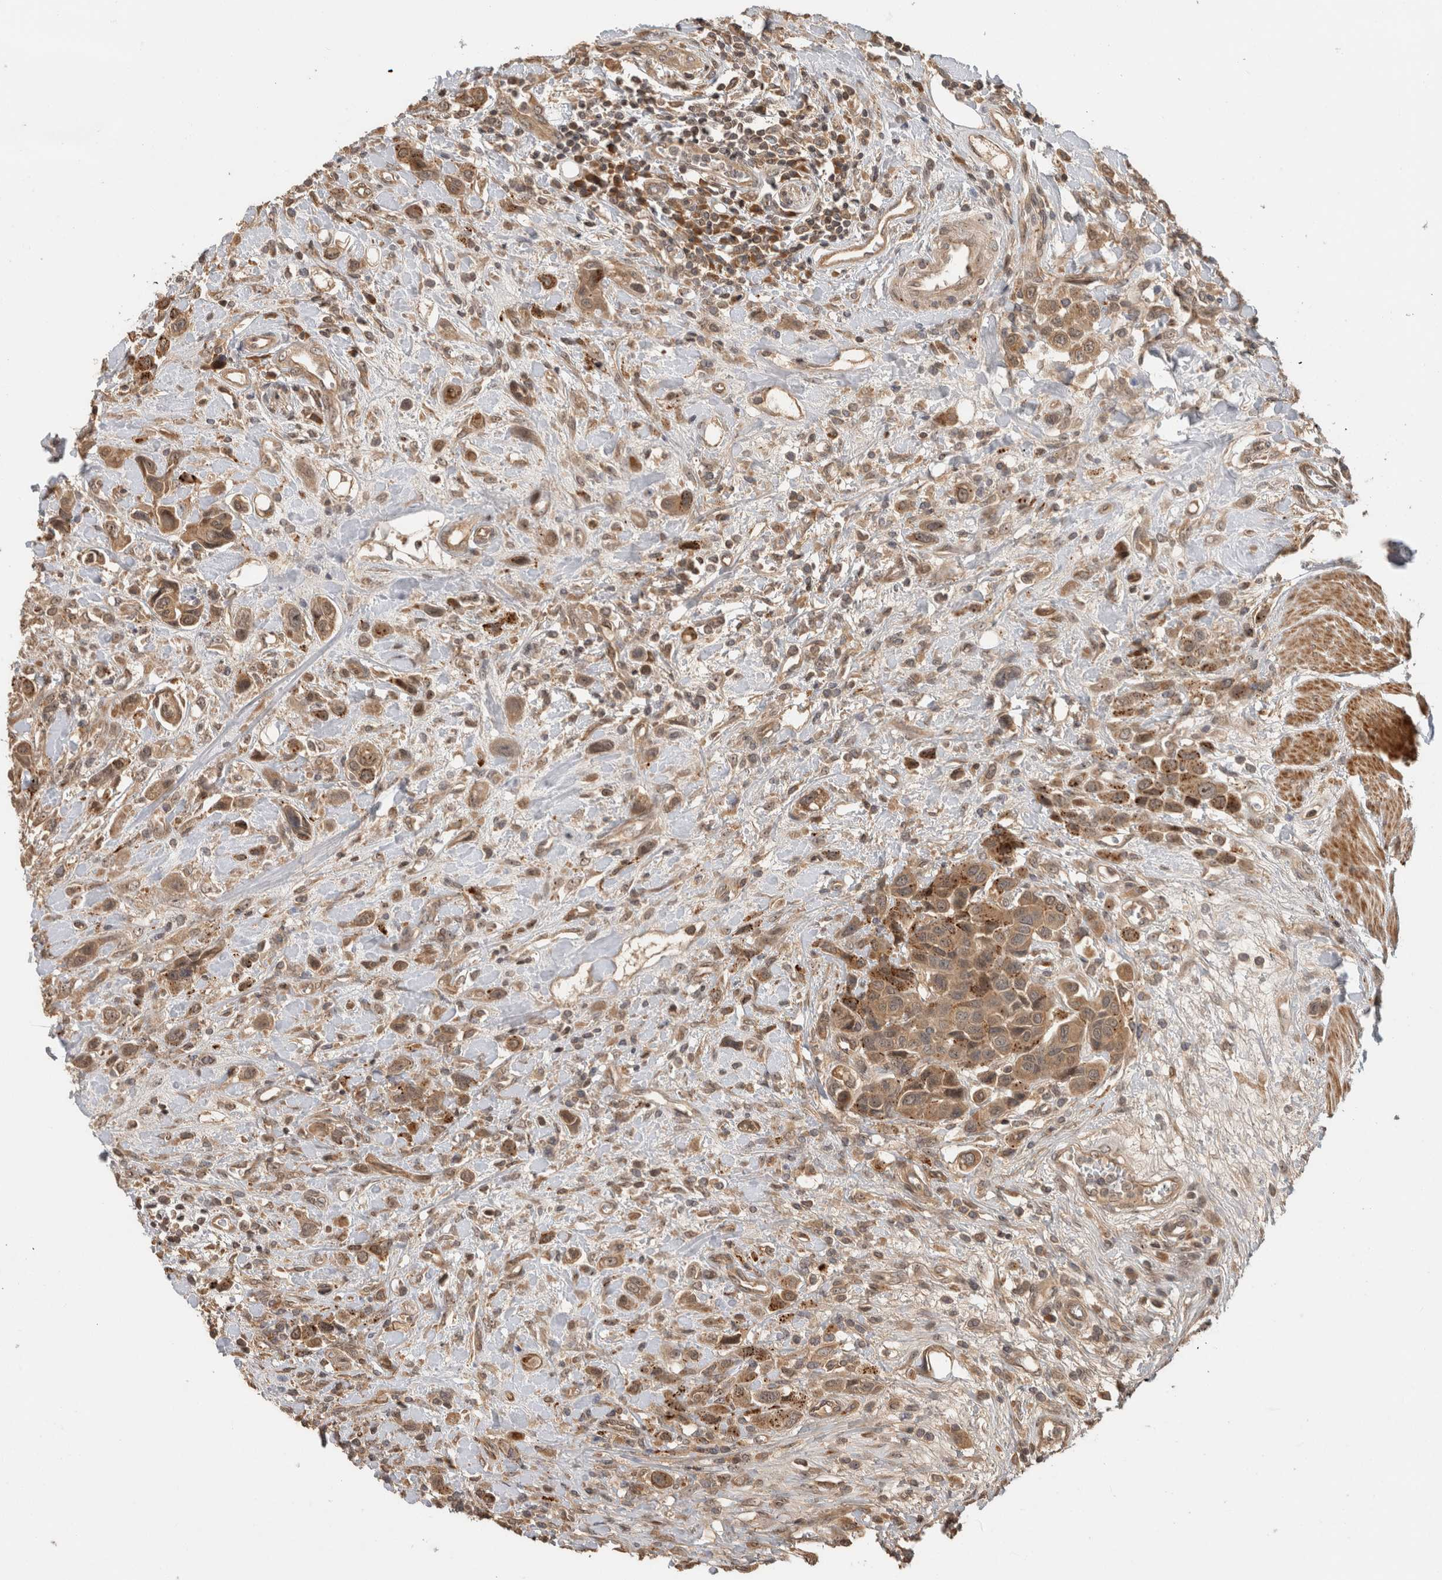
{"staining": {"intensity": "moderate", "quantity": ">75%", "location": "cytoplasmic/membranous"}, "tissue": "urothelial cancer", "cell_type": "Tumor cells", "image_type": "cancer", "snomed": [{"axis": "morphology", "description": "Urothelial carcinoma, High grade"}, {"axis": "topography", "description": "Urinary bladder"}], "caption": "Immunohistochemical staining of human urothelial cancer displays medium levels of moderate cytoplasmic/membranous positivity in approximately >75% of tumor cells. Using DAB (3,3'-diaminobenzidine) (brown) and hematoxylin (blue) stains, captured at high magnification using brightfield microscopy.", "gene": "PITPNC1", "patient": {"sex": "male", "age": 50}}